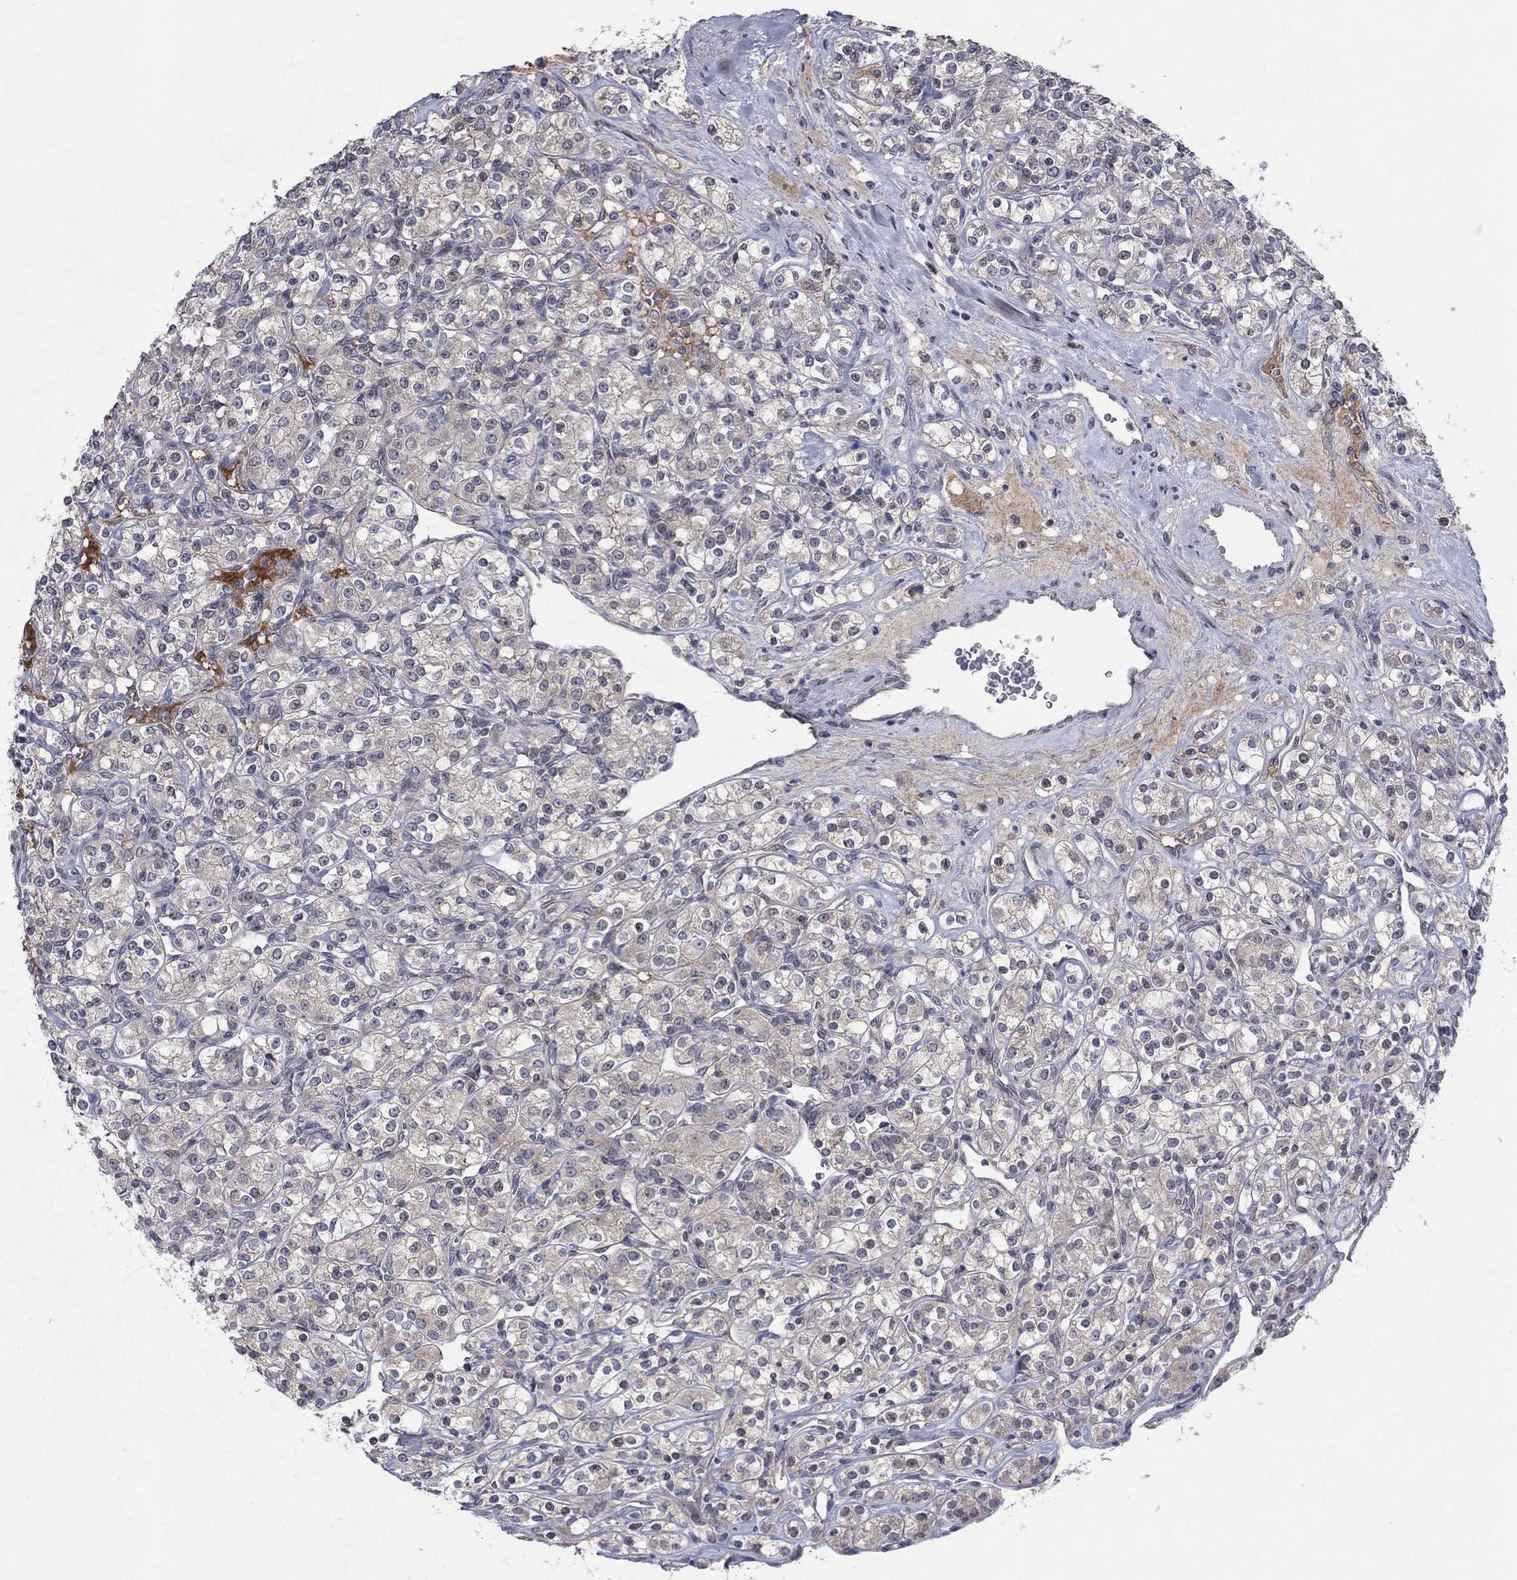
{"staining": {"intensity": "weak", "quantity": "<25%", "location": "cytoplasmic/membranous"}, "tissue": "renal cancer", "cell_type": "Tumor cells", "image_type": "cancer", "snomed": [{"axis": "morphology", "description": "Adenocarcinoma, NOS"}, {"axis": "topography", "description": "Kidney"}], "caption": "Tumor cells are negative for protein expression in human renal cancer (adenocarcinoma). (DAB IHC with hematoxylin counter stain).", "gene": "IL4", "patient": {"sex": "male", "age": 77}}